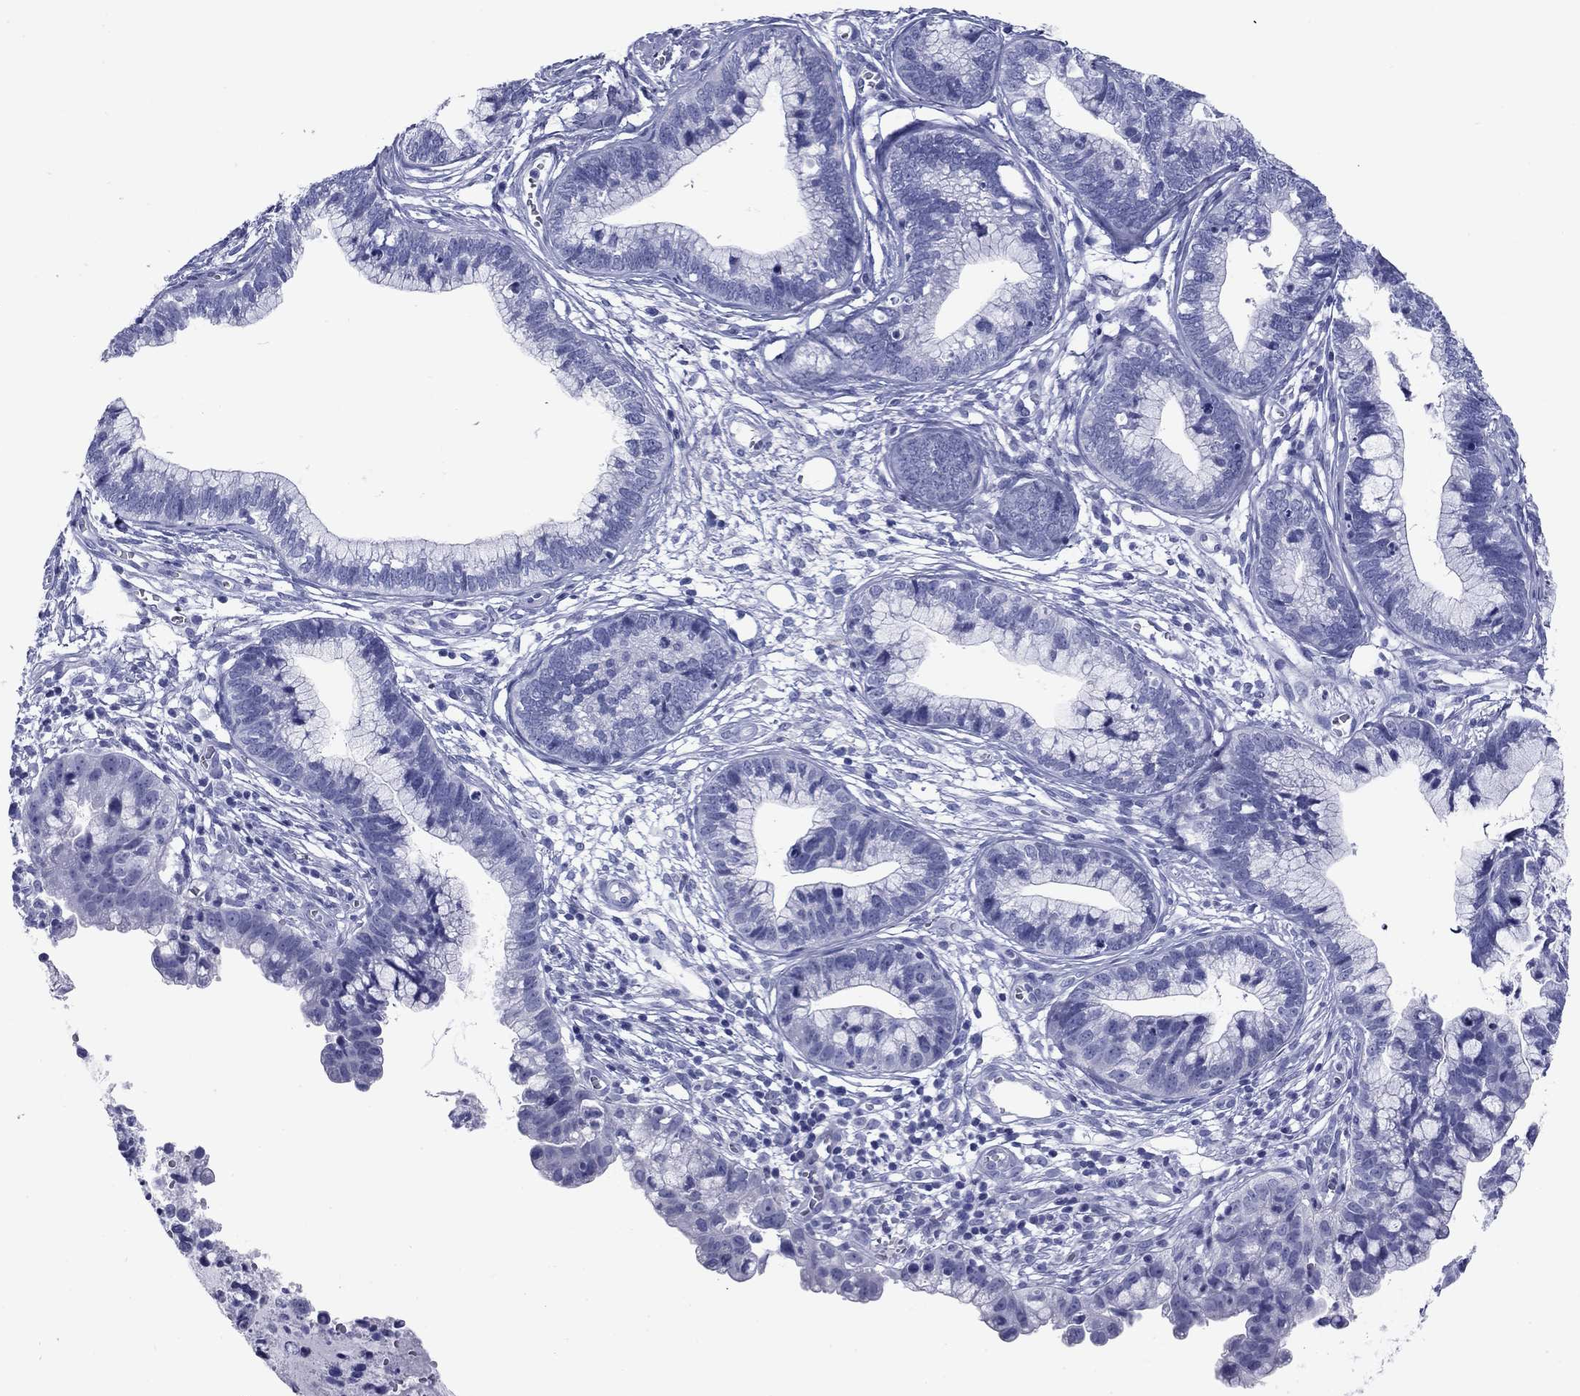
{"staining": {"intensity": "negative", "quantity": "none", "location": "none"}, "tissue": "cervical cancer", "cell_type": "Tumor cells", "image_type": "cancer", "snomed": [{"axis": "morphology", "description": "Adenocarcinoma, NOS"}, {"axis": "topography", "description": "Cervix"}], "caption": "Tumor cells are negative for brown protein staining in cervical adenocarcinoma.", "gene": "NPPA", "patient": {"sex": "female", "age": 44}}